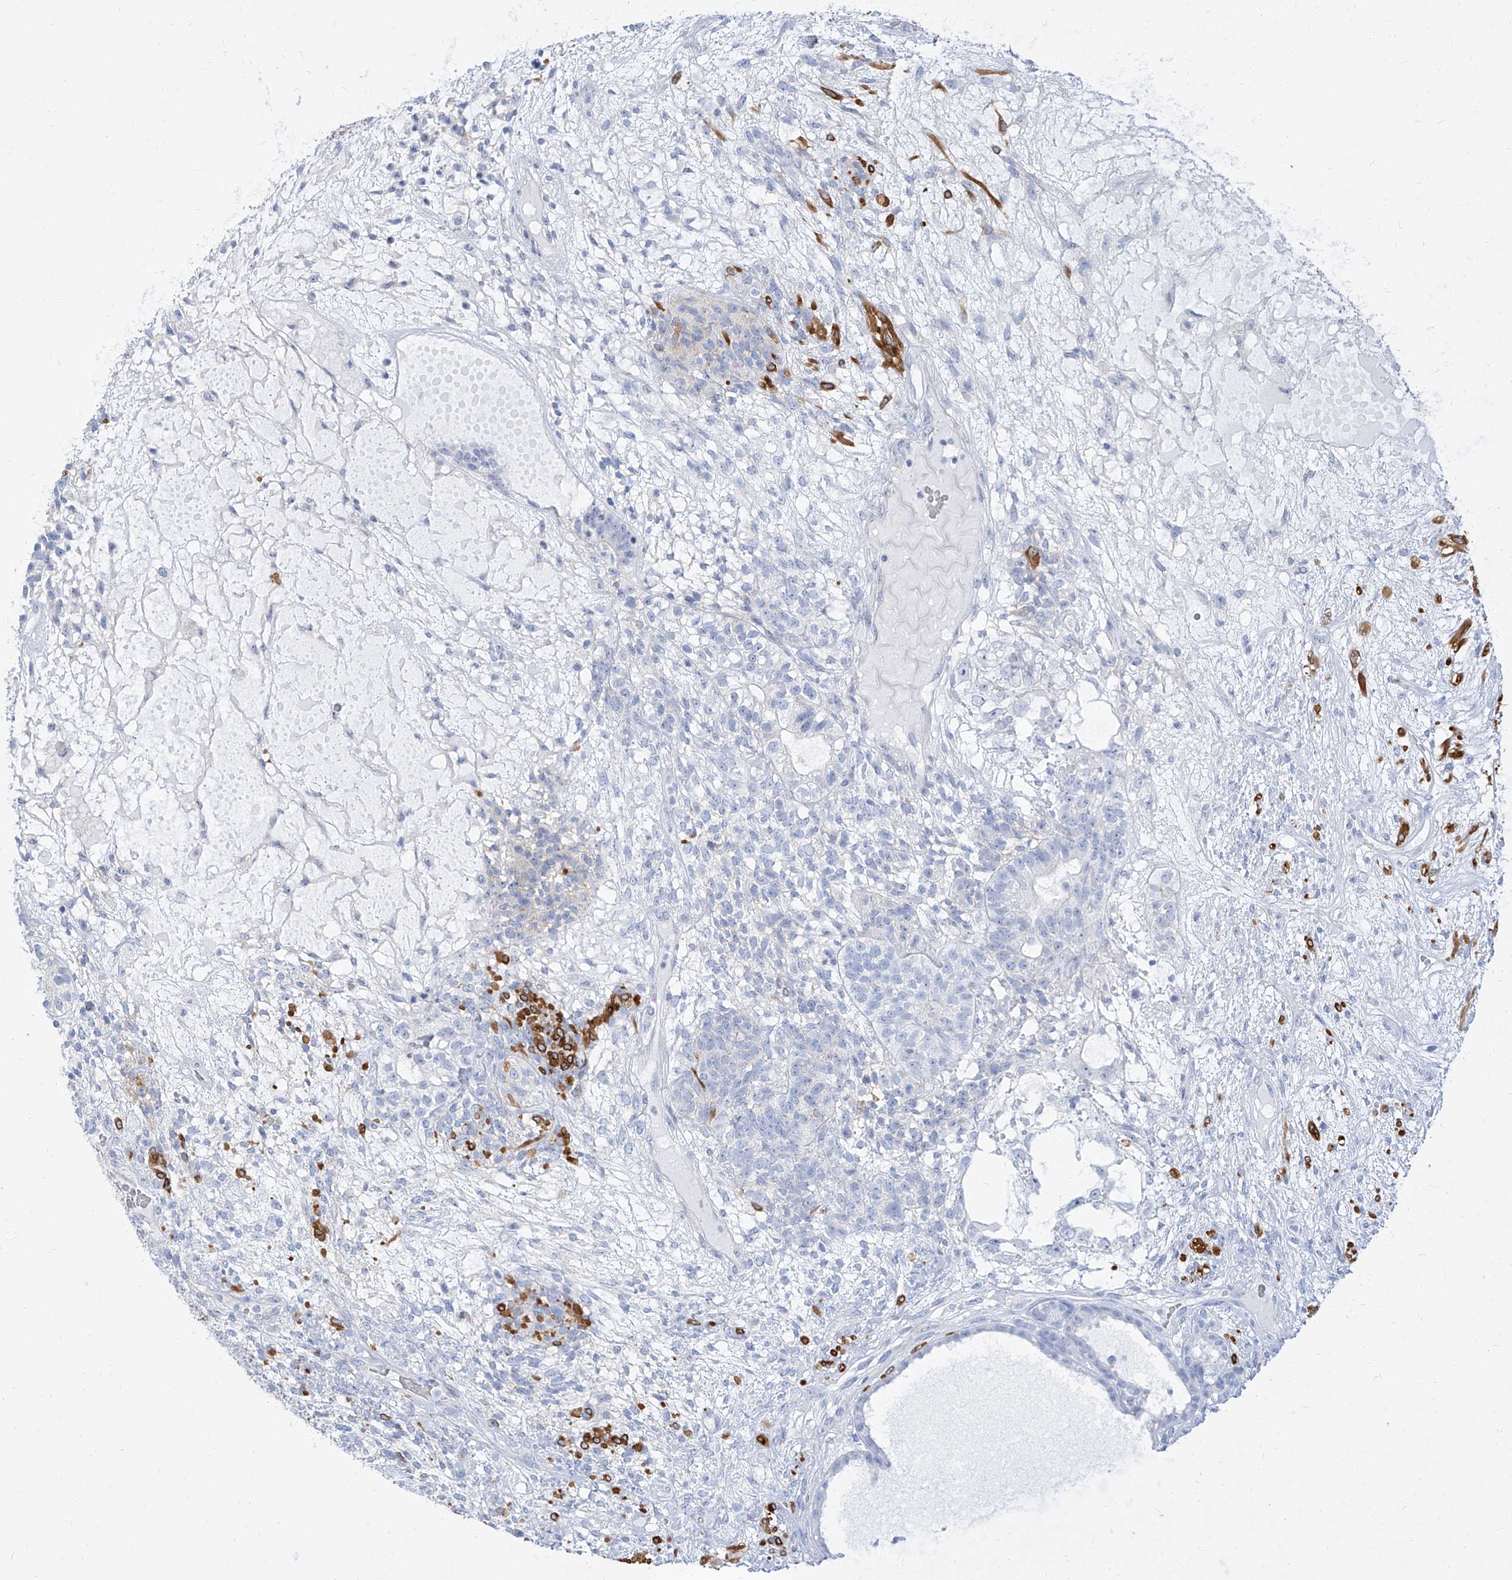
{"staining": {"intensity": "negative", "quantity": "none", "location": "none"}, "tissue": "testis cancer", "cell_type": "Tumor cells", "image_type": "cancer", "snomed": [{"axis": "morphology", "description": "Seminoma, NOS"}, {"axis": "morphology", "description": "Carcinoma, Embryonal, NOS"}, {"axis": "topography", "description": "Testis"}], "caption": "DAB (3,3'-diaminobenzidine) immunohistochemical staining of human testis cancer (embryonal carcinoma) demonstrates no significant positivity in tumor cells.", "gene": "TXLNB", "patient": {"sex": "male", "age": 28}}